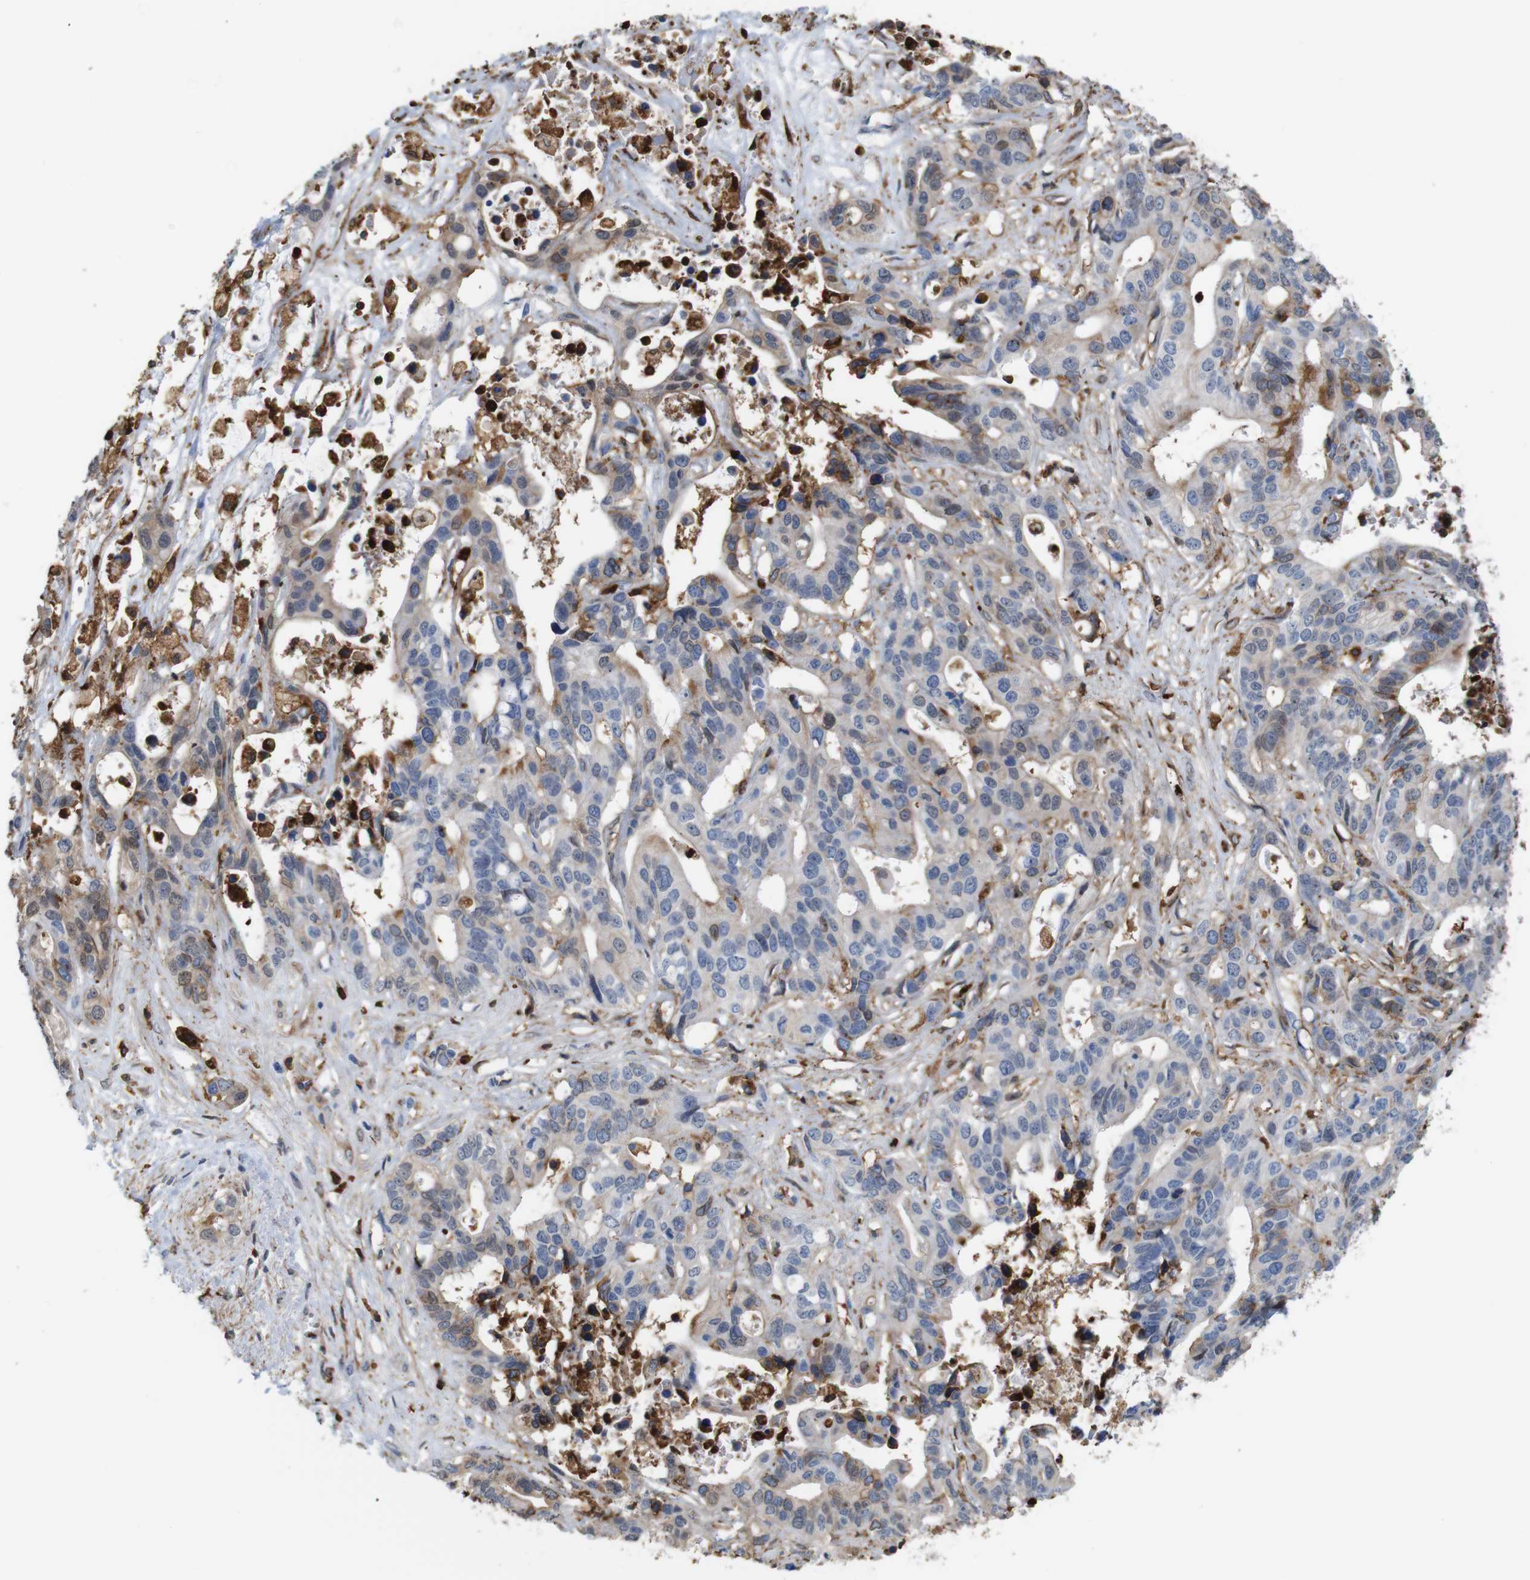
{"staining": {"intensity": "weak", "quantity": "<25%", "location": "cytoplasmic/membranous"}, "tissue": "liver cancer", "cell_type": "Tumor cells", "image_type": "cancer", "snomed": [{"axis": "morphology", "description": "Cholangiocarcinoma"}, {"axis": "topography", "description": "Liver"}], "caption": "This is an immunohistochemistry image of liver cholangiocarcinoma. There is no staining in tumor cells.", "gene": "ANXA1", "patient": {"sex": "female", "age": 65}}